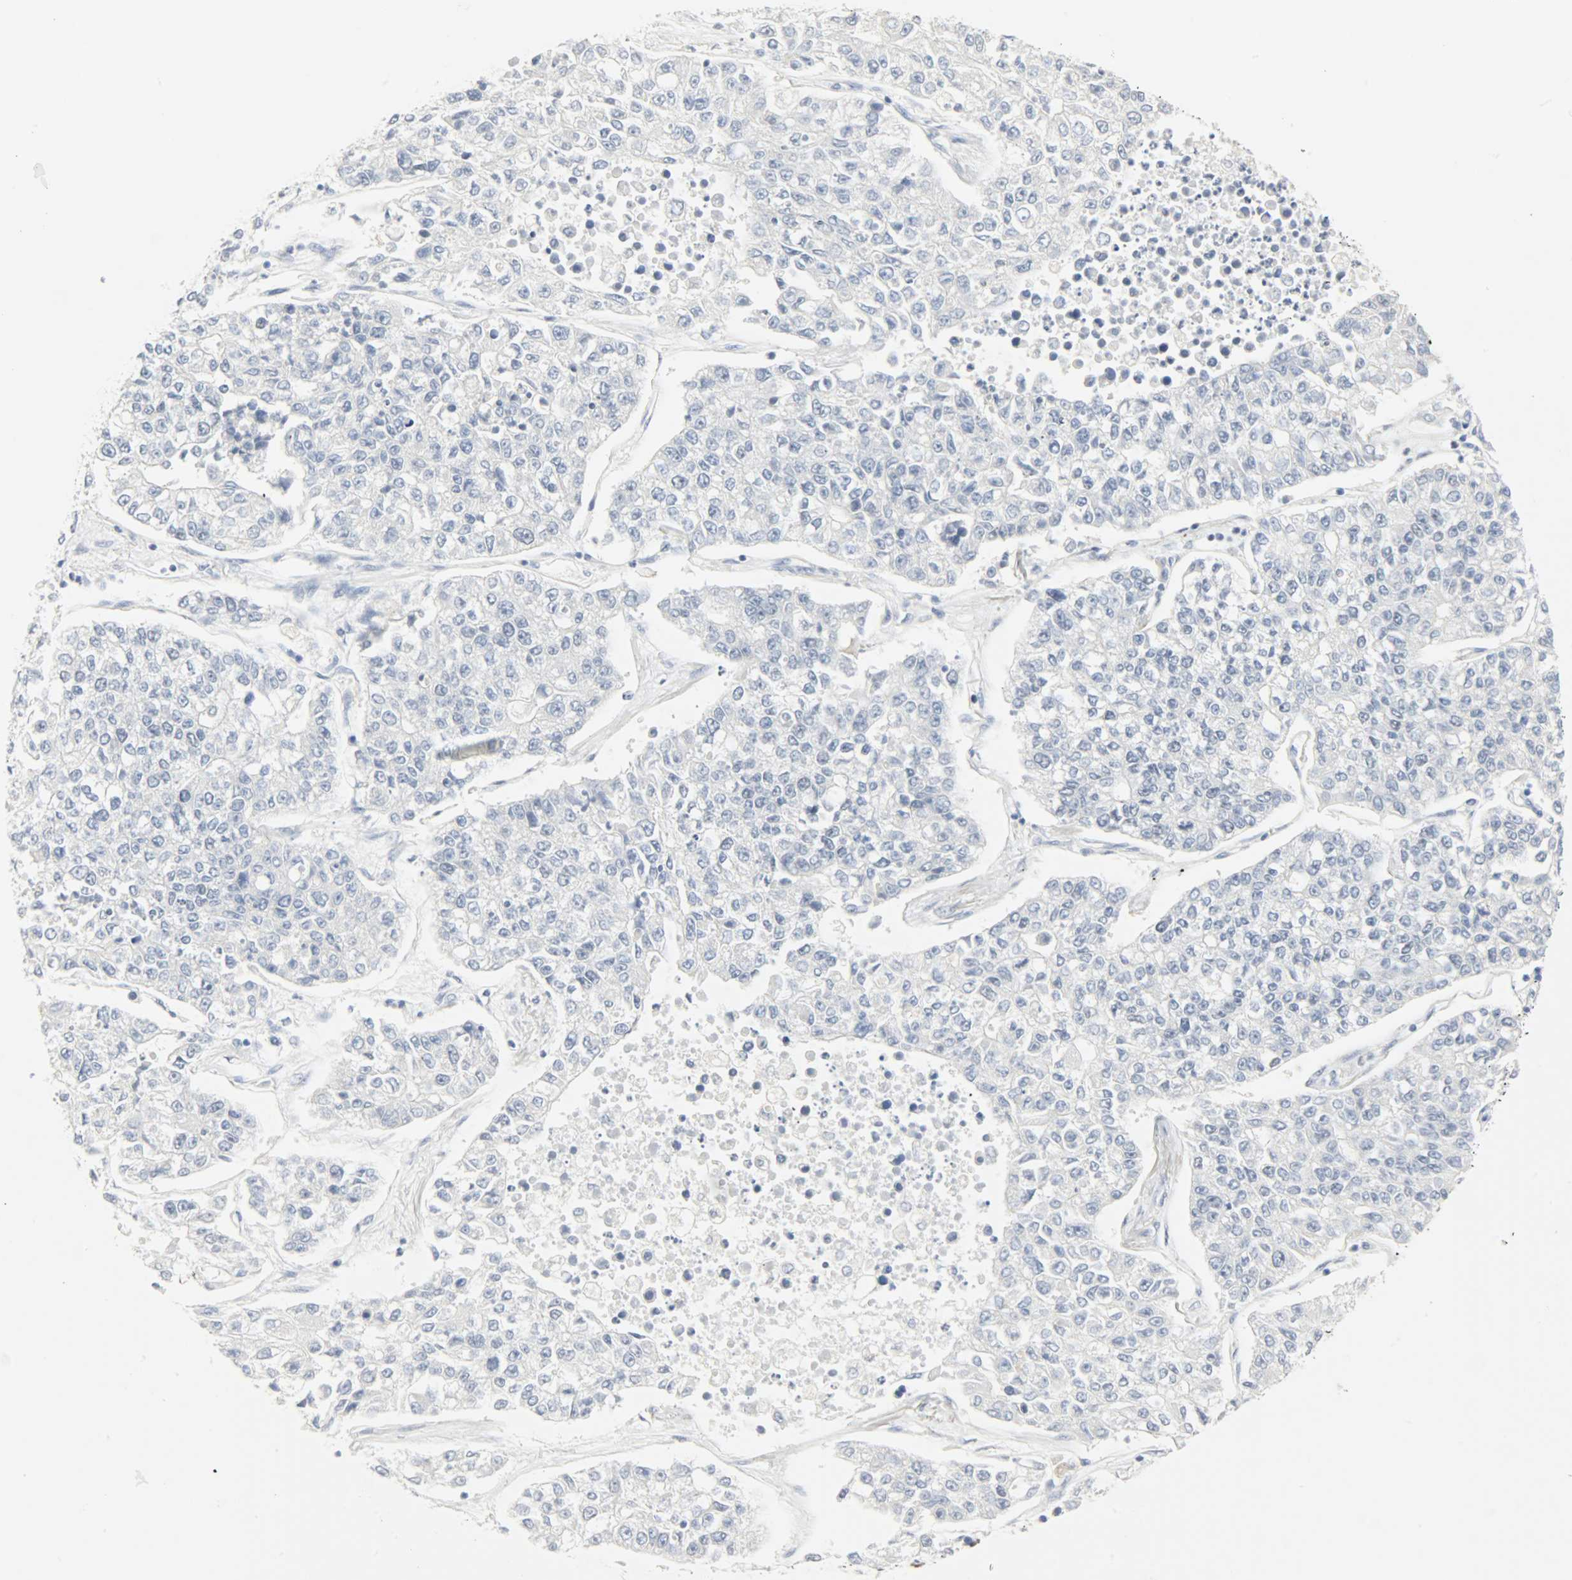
{"staining": {"intensity": "negative", "quantity": "none", "location": "none"}, "tissue": "lung cancer", "cell_type": "Tumor cells", "image_type": "cancer", "snomed": [{"axis": "morphology", "description": "Adenocarcinoma, NOS"}, {"axis": "topography", "description": "Lung"}], "caption": "Immunohistochemistry image of neoplastic tissue: lung adenocarcinoma stained with DAB (3,3'-diaminobenzidine) reveals no significant protein positivity in tumor cells.", "gene": "HELLS", "patient": {"sex": "male", "age": 49}}